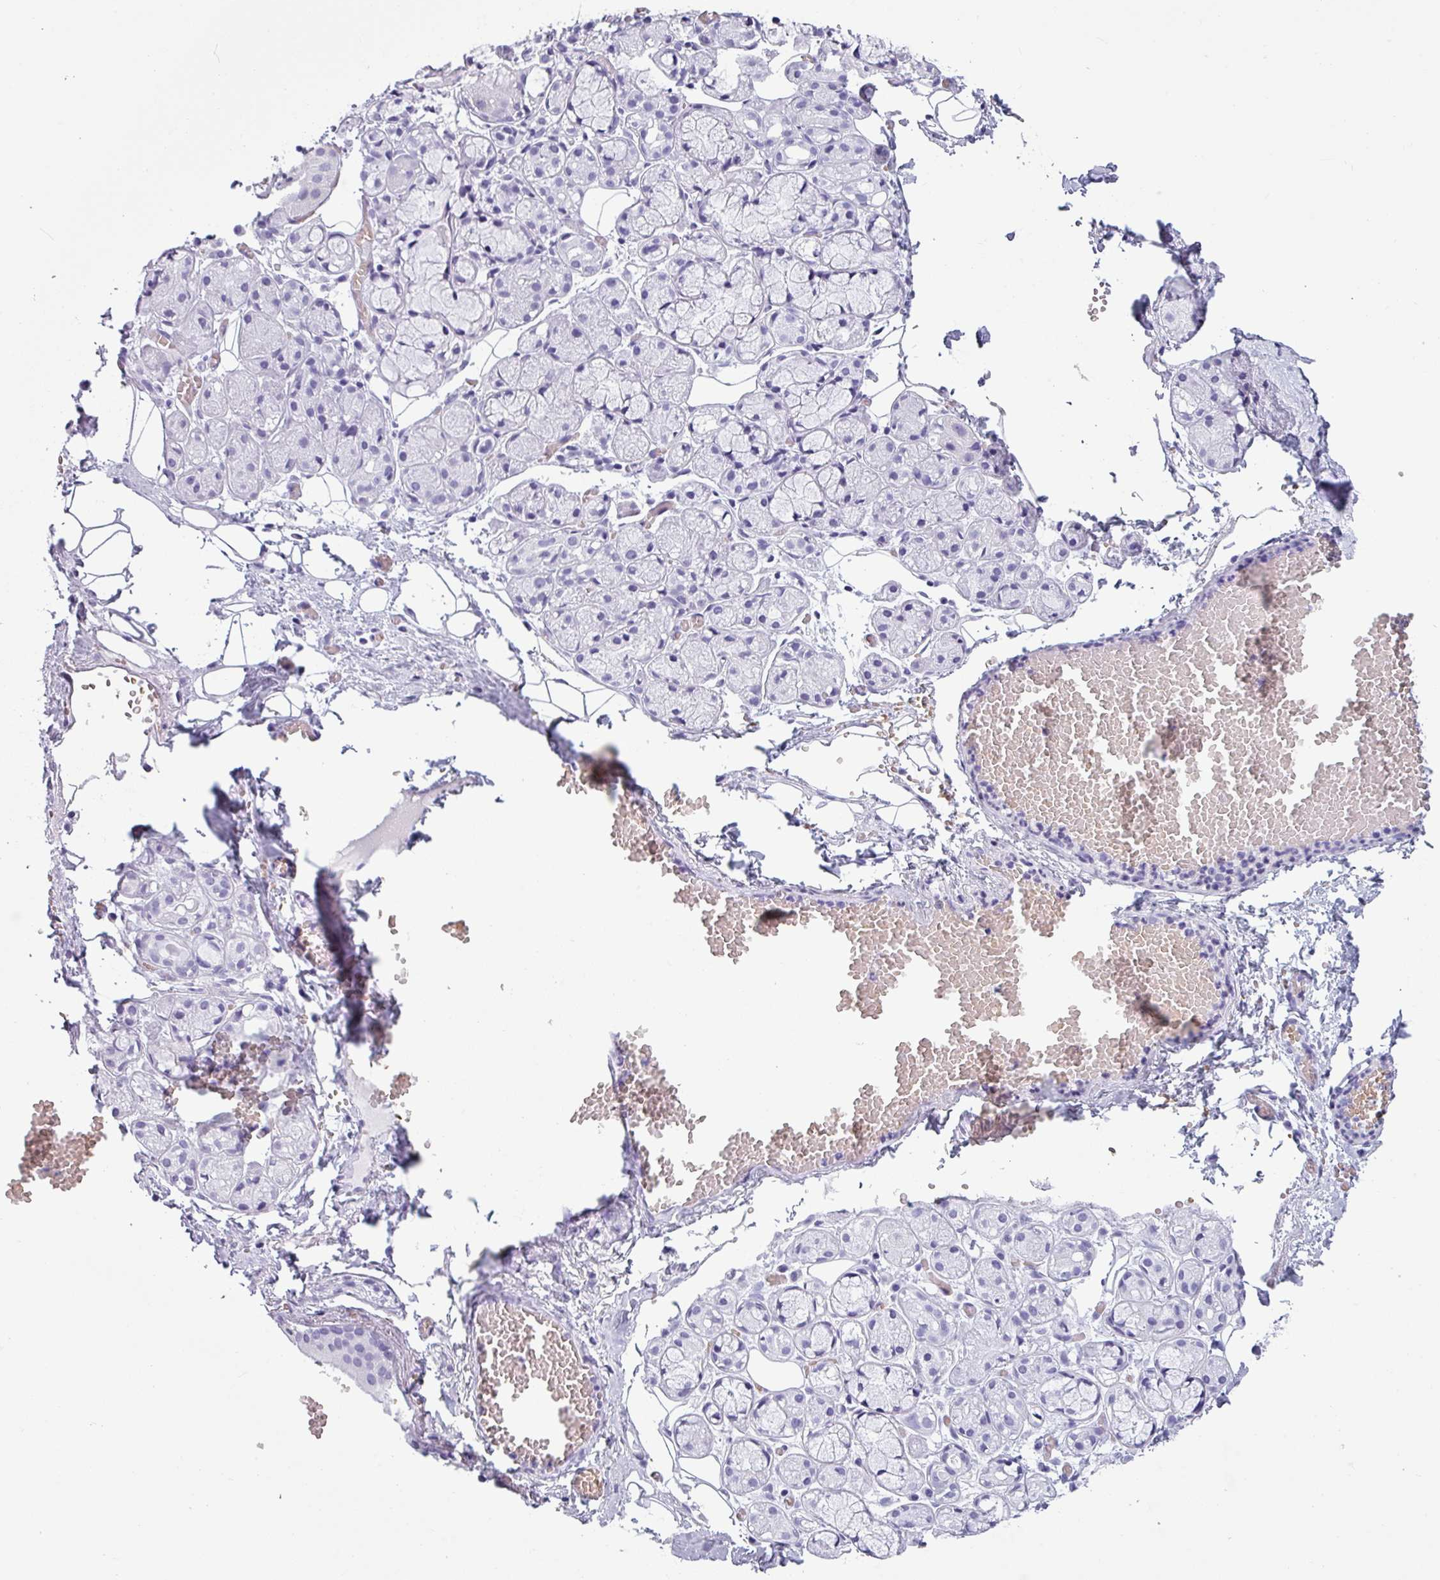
{"staining": {"intensity": "negative", "quantity": "none", "location": "none"}, "tissue": "salivary gland", "cell_type": "Glandular cells", "image_type": "normal", "snomed": [{"axis": "morphology", "description": "Normal tissue, NOS"}, {"axis": "topography", "description": "Salivary gland"}], "caption": "This is a micrograph of immunohistochemistry staining of unremarkable salivary gland, which shows no staining in glandular cells.", "gene": "CRYBB2", "patient": {"sex": "male", "age": 82}}